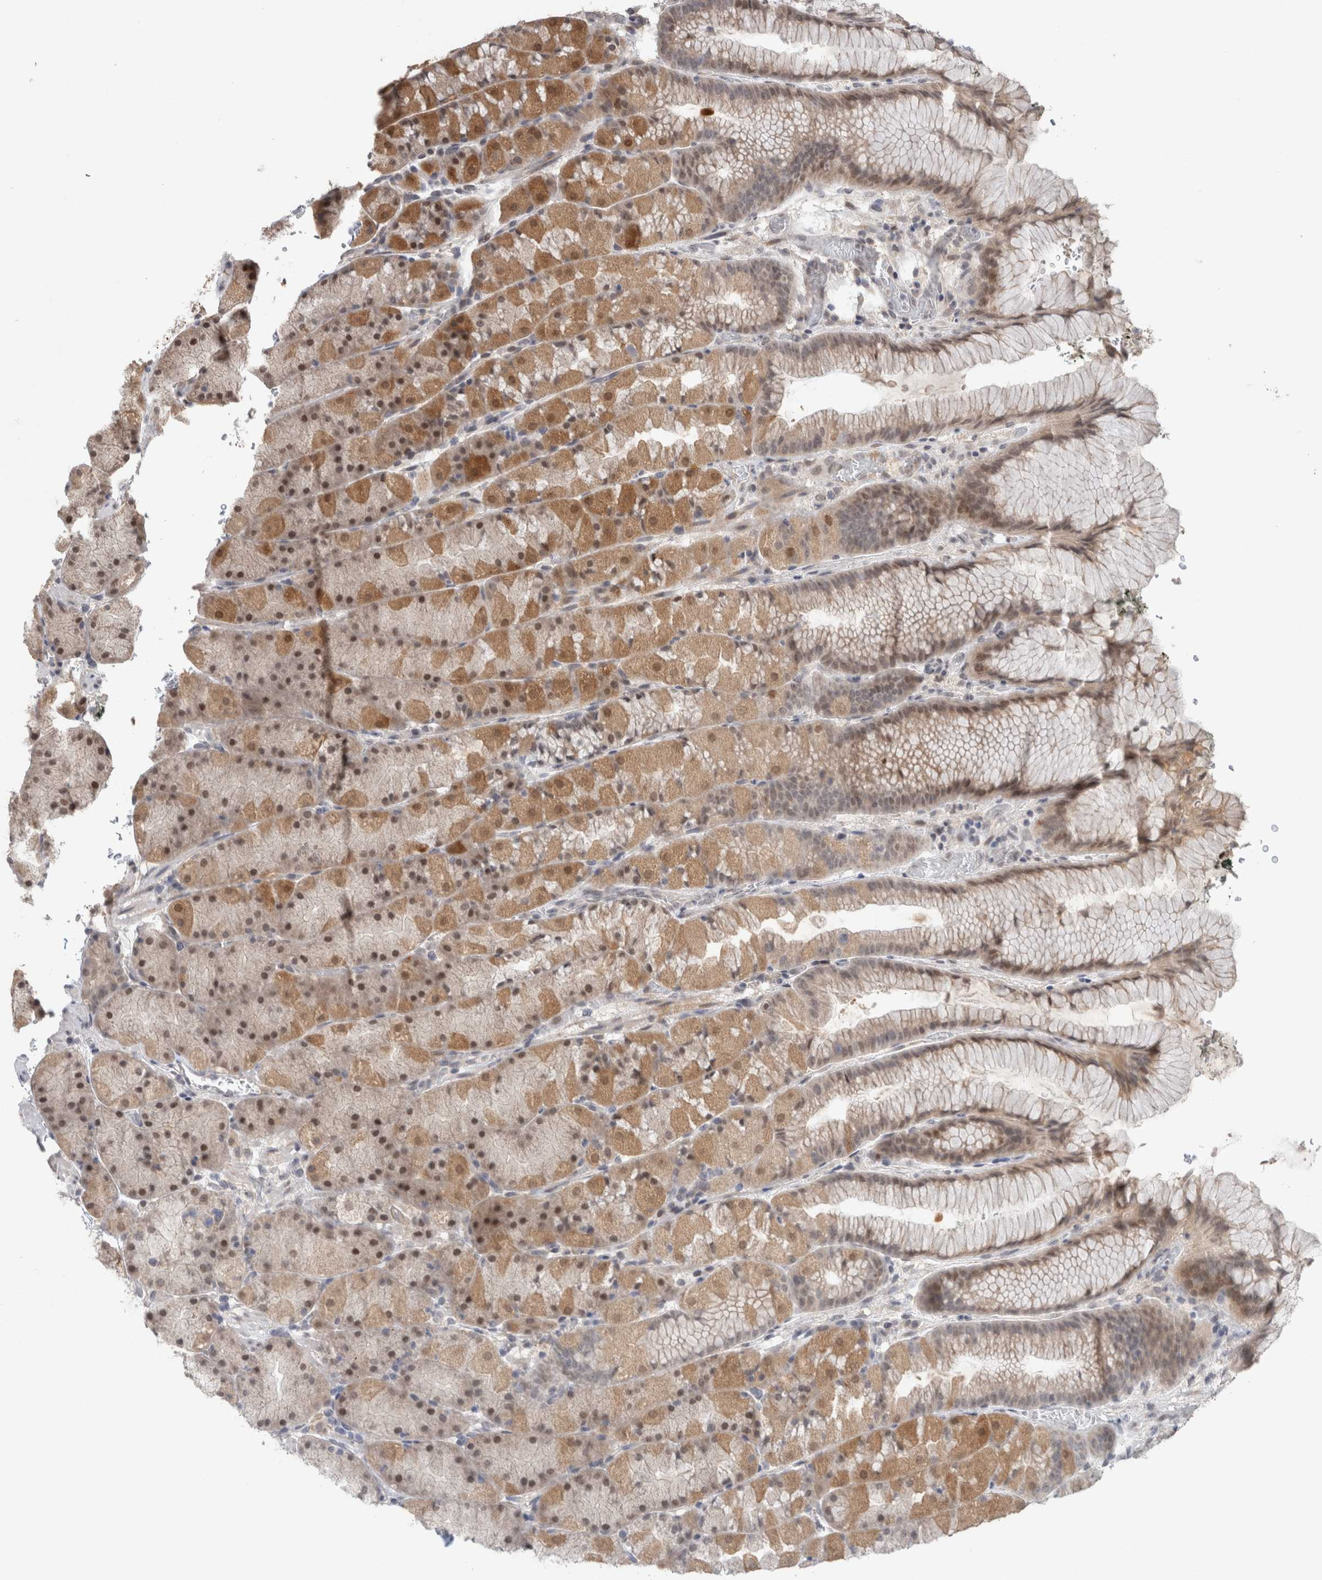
{"staining": {"intensity": "moderate", "quantity": "25%-75%", "location": "cytoplasmic/membranous"}, "tissue": "stomach", "cell_type": "Glandular cells", "image_type": "normal", "snomed": [{"axis": "morphology", "description": "Normal tissue, NOS"}, {"axis": "topography", "description": "Stomach, upper"}, {"axis": "topography", "description": "Stomach"}], "caption": "Immunohistochemistry of unremarkable human stomach displays medium levels of moderate cytoplasmic/membranous staining in approximately 25%-75% of glandular cells. The staining was performed using DAB (3,3'-diaminobenzidine) to visualize the protein expression in brown, while the nuclei were stained in blue with hematoxylin (Magnification: 20x).", "gene": "SYDE2", "patient": {"sex": "male", "age": 48}}